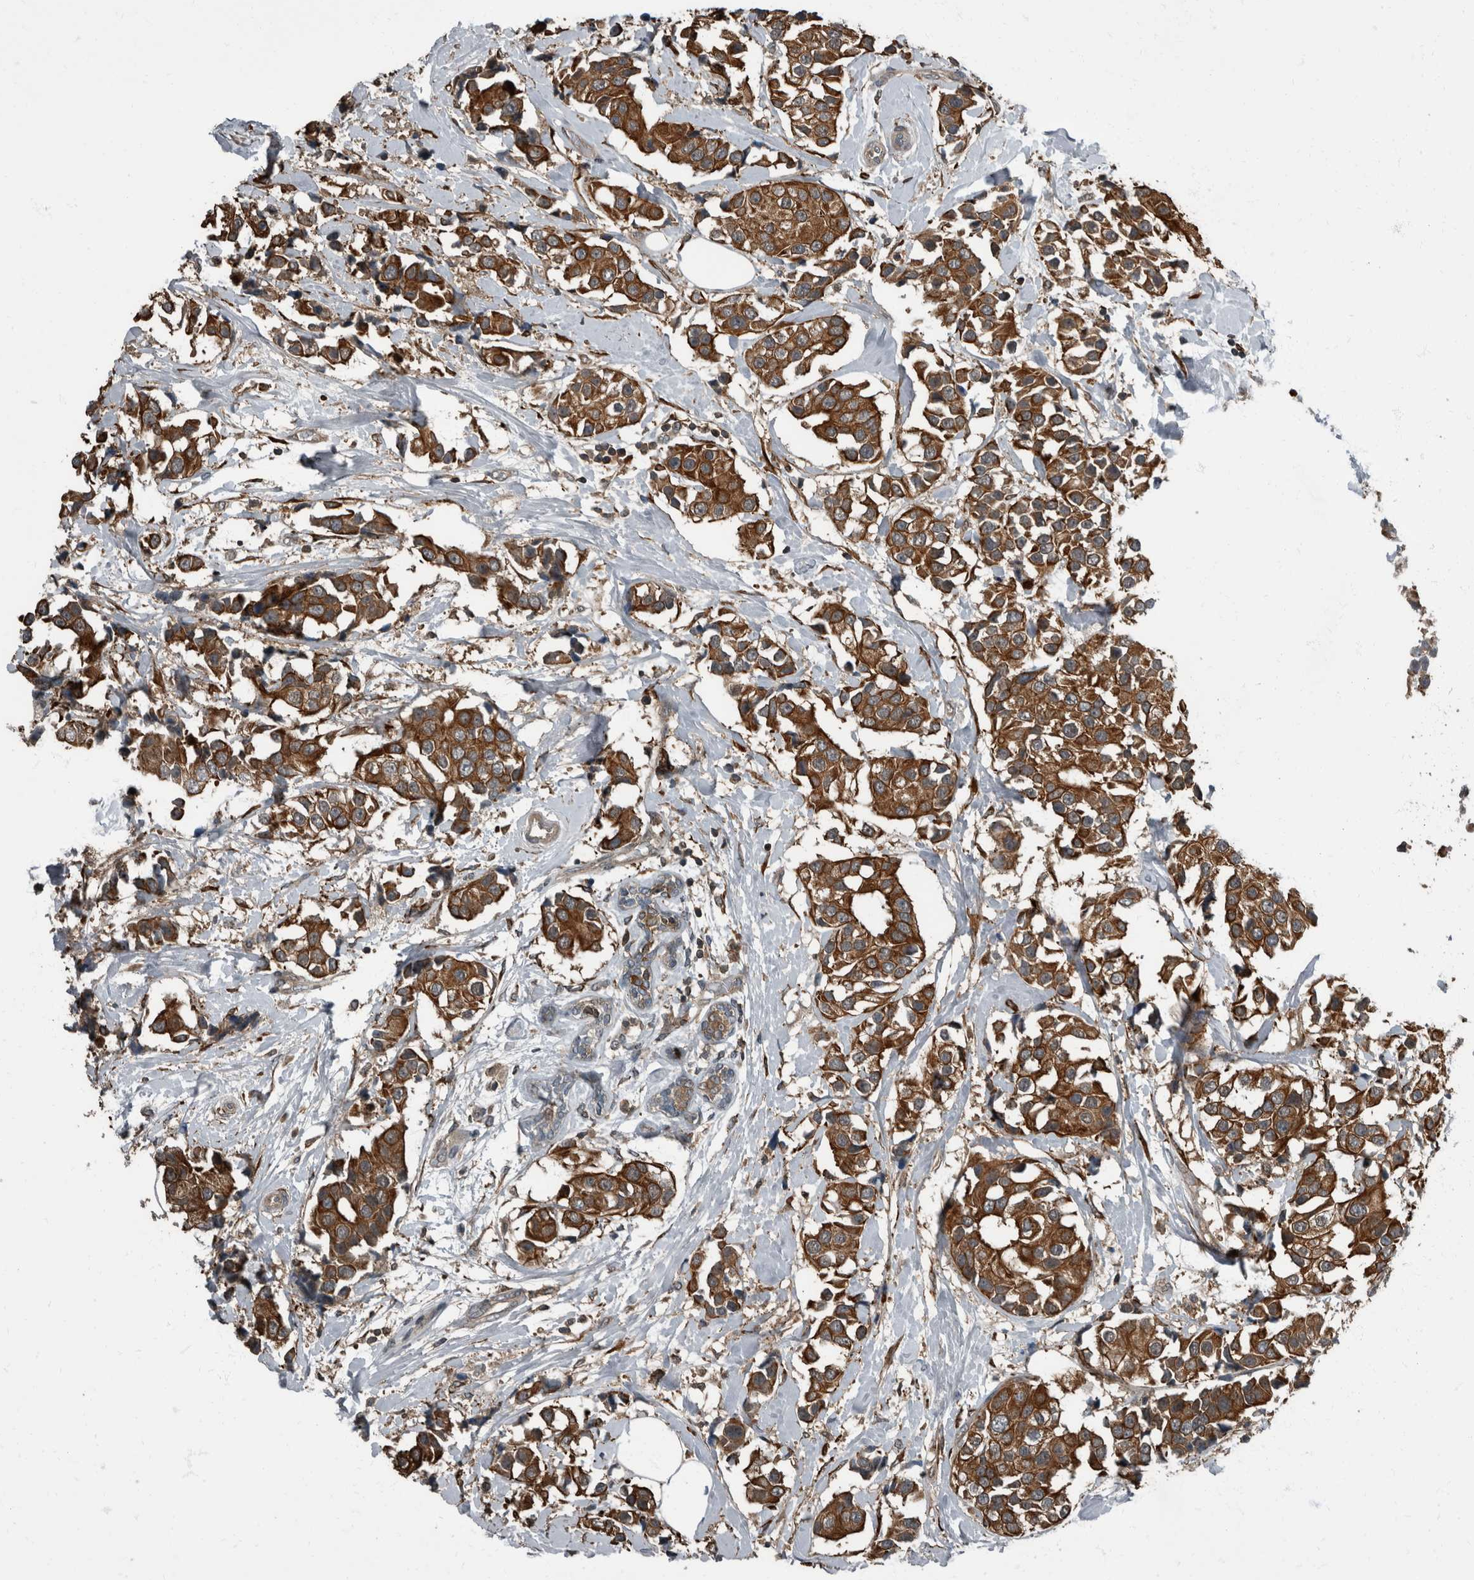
{"staining": {"intensity": "strong", "quantity": ">75%", "location": "cytoplasmic/membranous"}, "tissue": "breast cancer", "cell_type": "Tumor cells", "image_type": "cancer", "snomed": [{"axis": "morphology", "description": "Normal tissue, NOS"}, {"axis": "morphology", "description": "Duct carcinoma"}, {"axis": "topography", "description": "Breast"}], "caption": "This is an image of IHC staining of breast infiltrating ductal carcinoma, which shows strong staining in the cytoplasmic/membranous of tumor cells.", "gene": "RABGGTB", "patient": {"sex": "female", "age": 39}}